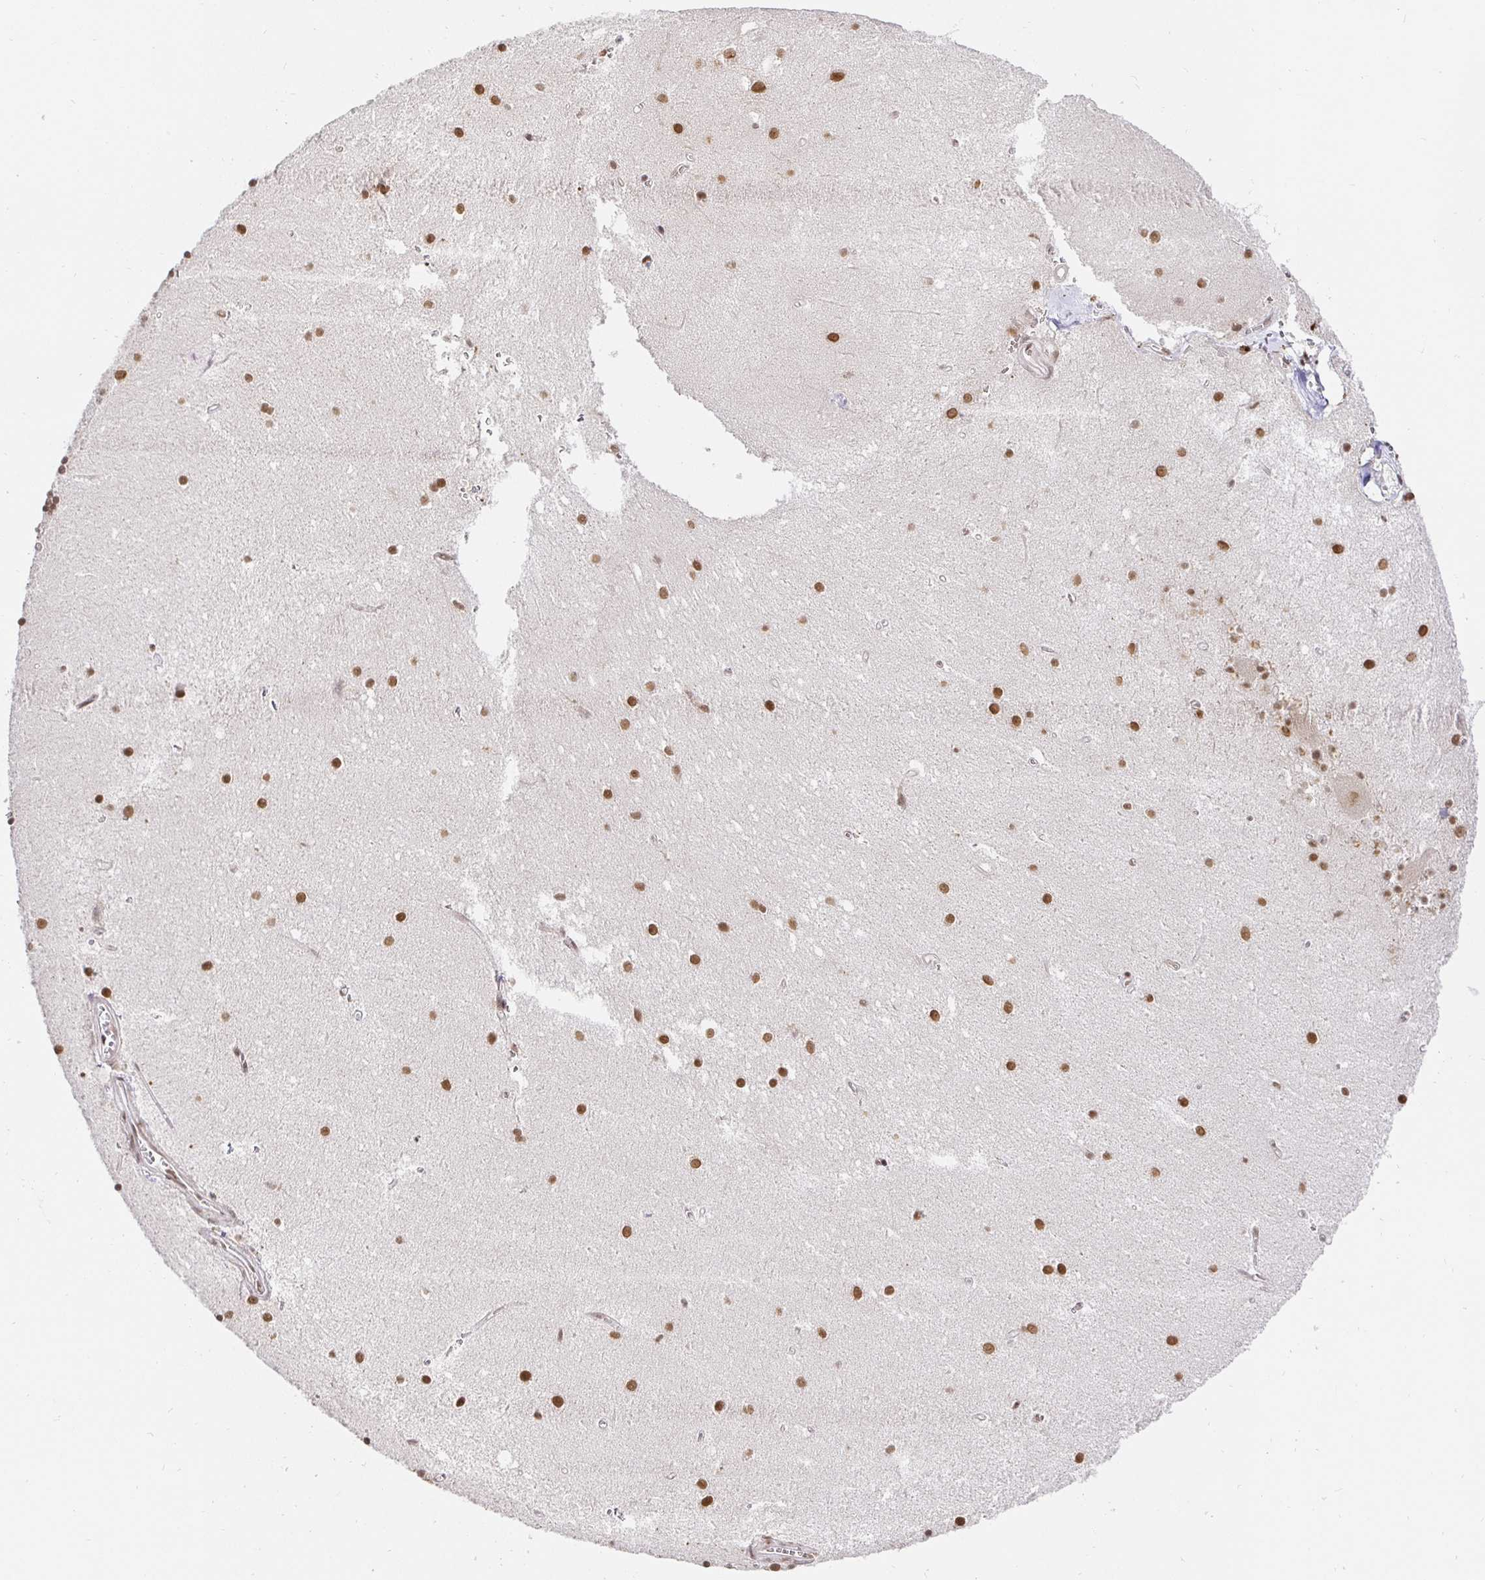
{"staining": {"intensity": "moderate", "quantity": ">75%", "location": "nuclear"}, "tissue": "cerebellum", "cell_type": "Cells in granular layer", "image_type": "normal", "snomed": [{"axis": "morphology", "description": "Normal tissue, NOS"}, {"axis": "topography", "description": "Cerebellum"}], "caption": "Cerebellum stained for a protein (brown) displays moderate nuclear positive expression in approximately >75% of cells in granular layer.", "gene": "USF1", "patient": {"sex": "male", "age": 54}}